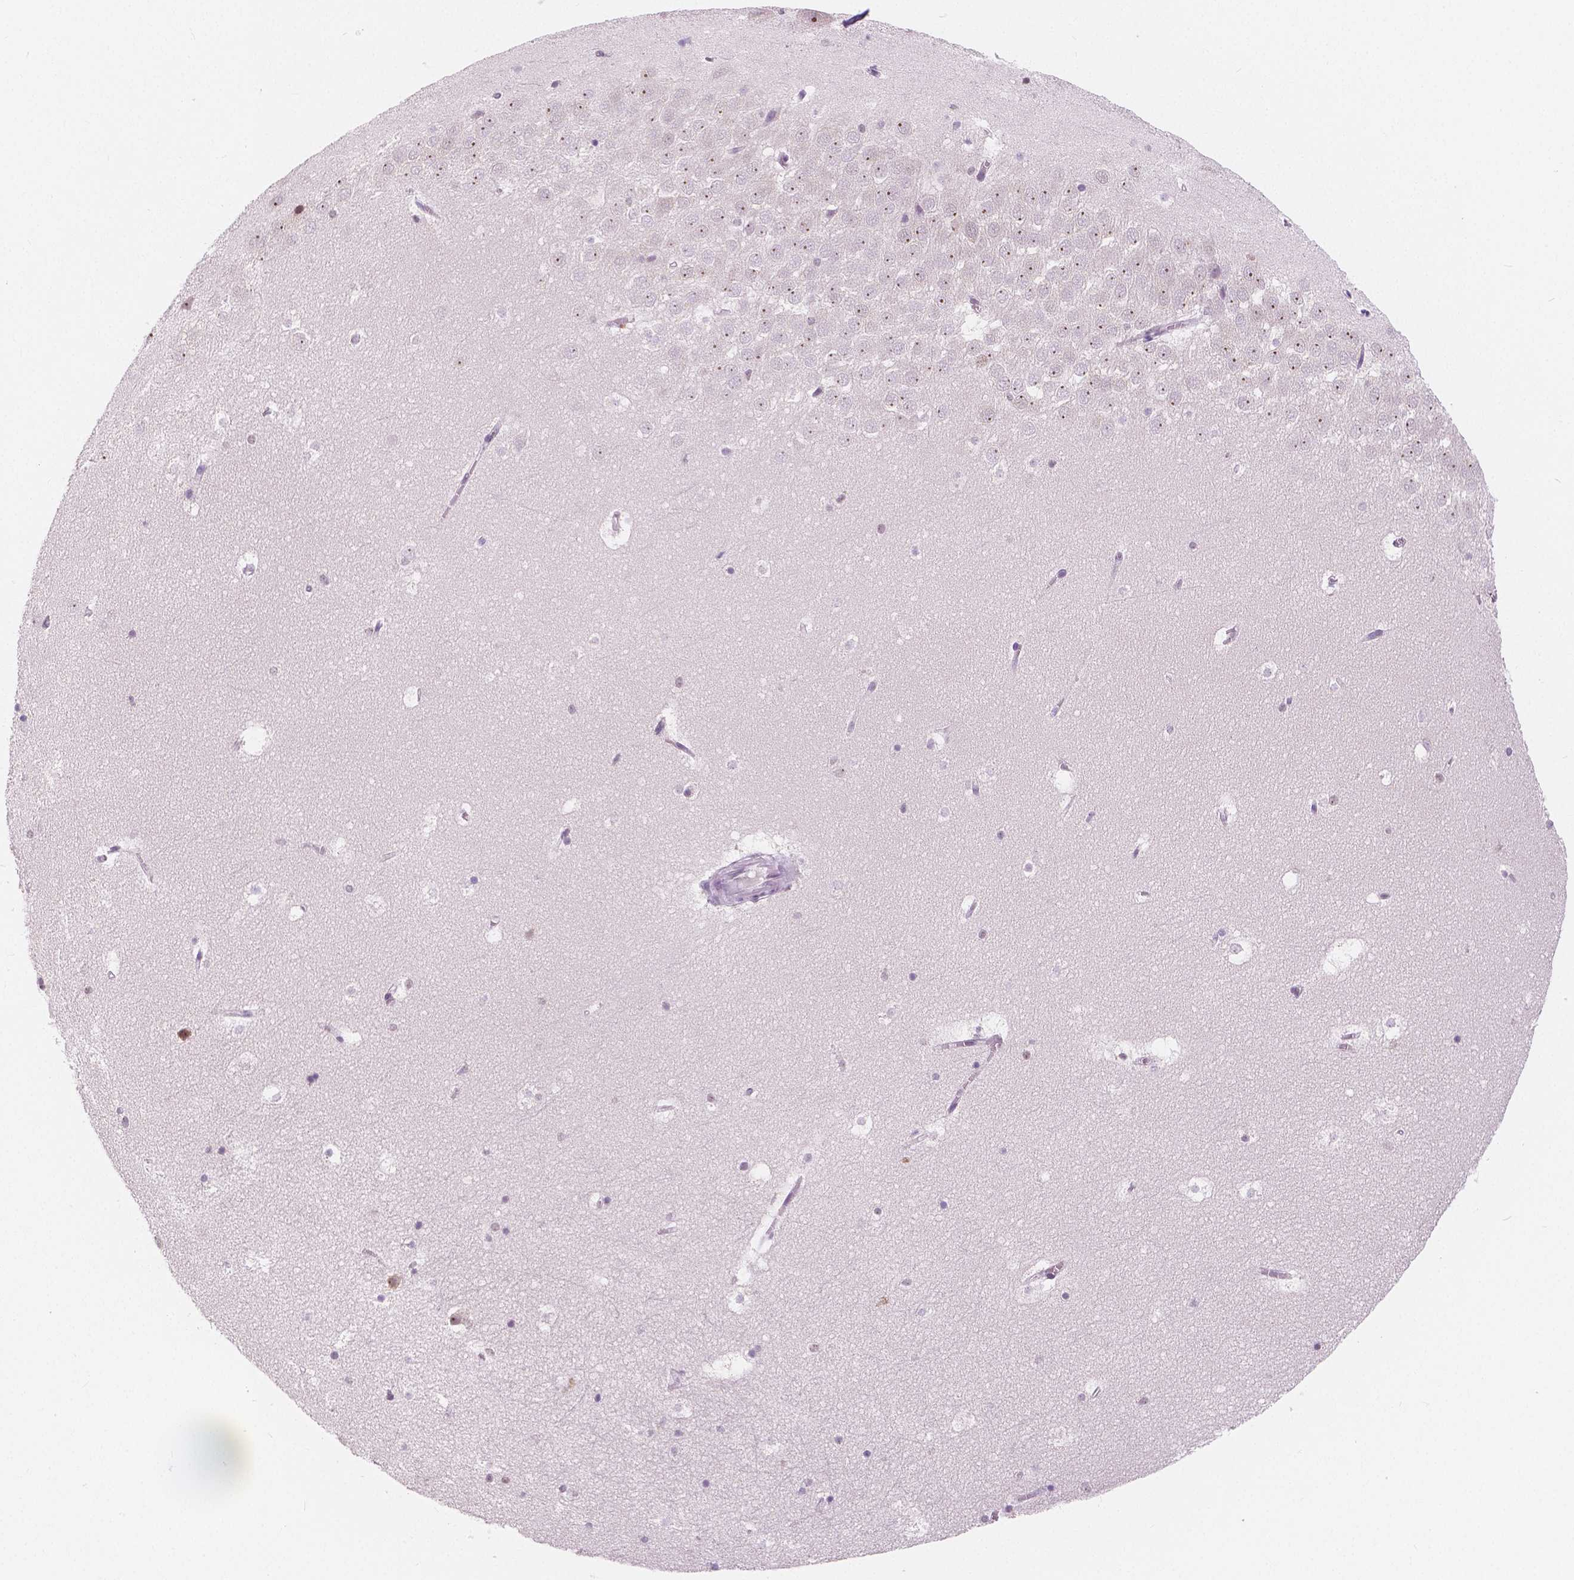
{"staining": {"intensity": "negative", "quantity": "none", "location": "none"}, "tissue": "hippocampus", "cell_type": "Glial cells", "image_type": "normal", "snomed": [{"axis": "morphology", "description": "Normal tissue, NOS"}, {"axis": "topography", "description": "Hippocampus"}], "caption": "This histopathology image is of normal hippocampus stained with immunohistochemistry (IHC) to label a protein in brown with the nuclei are counter-stained blue. There is no staining in glial cells. (Stains: DAB IHC with hematoxylin counter stain, Microscopy: brightfield microscopy at high magnification).", "gene": "NOLC1", "patient": {"sex": "male", "age": 45}}